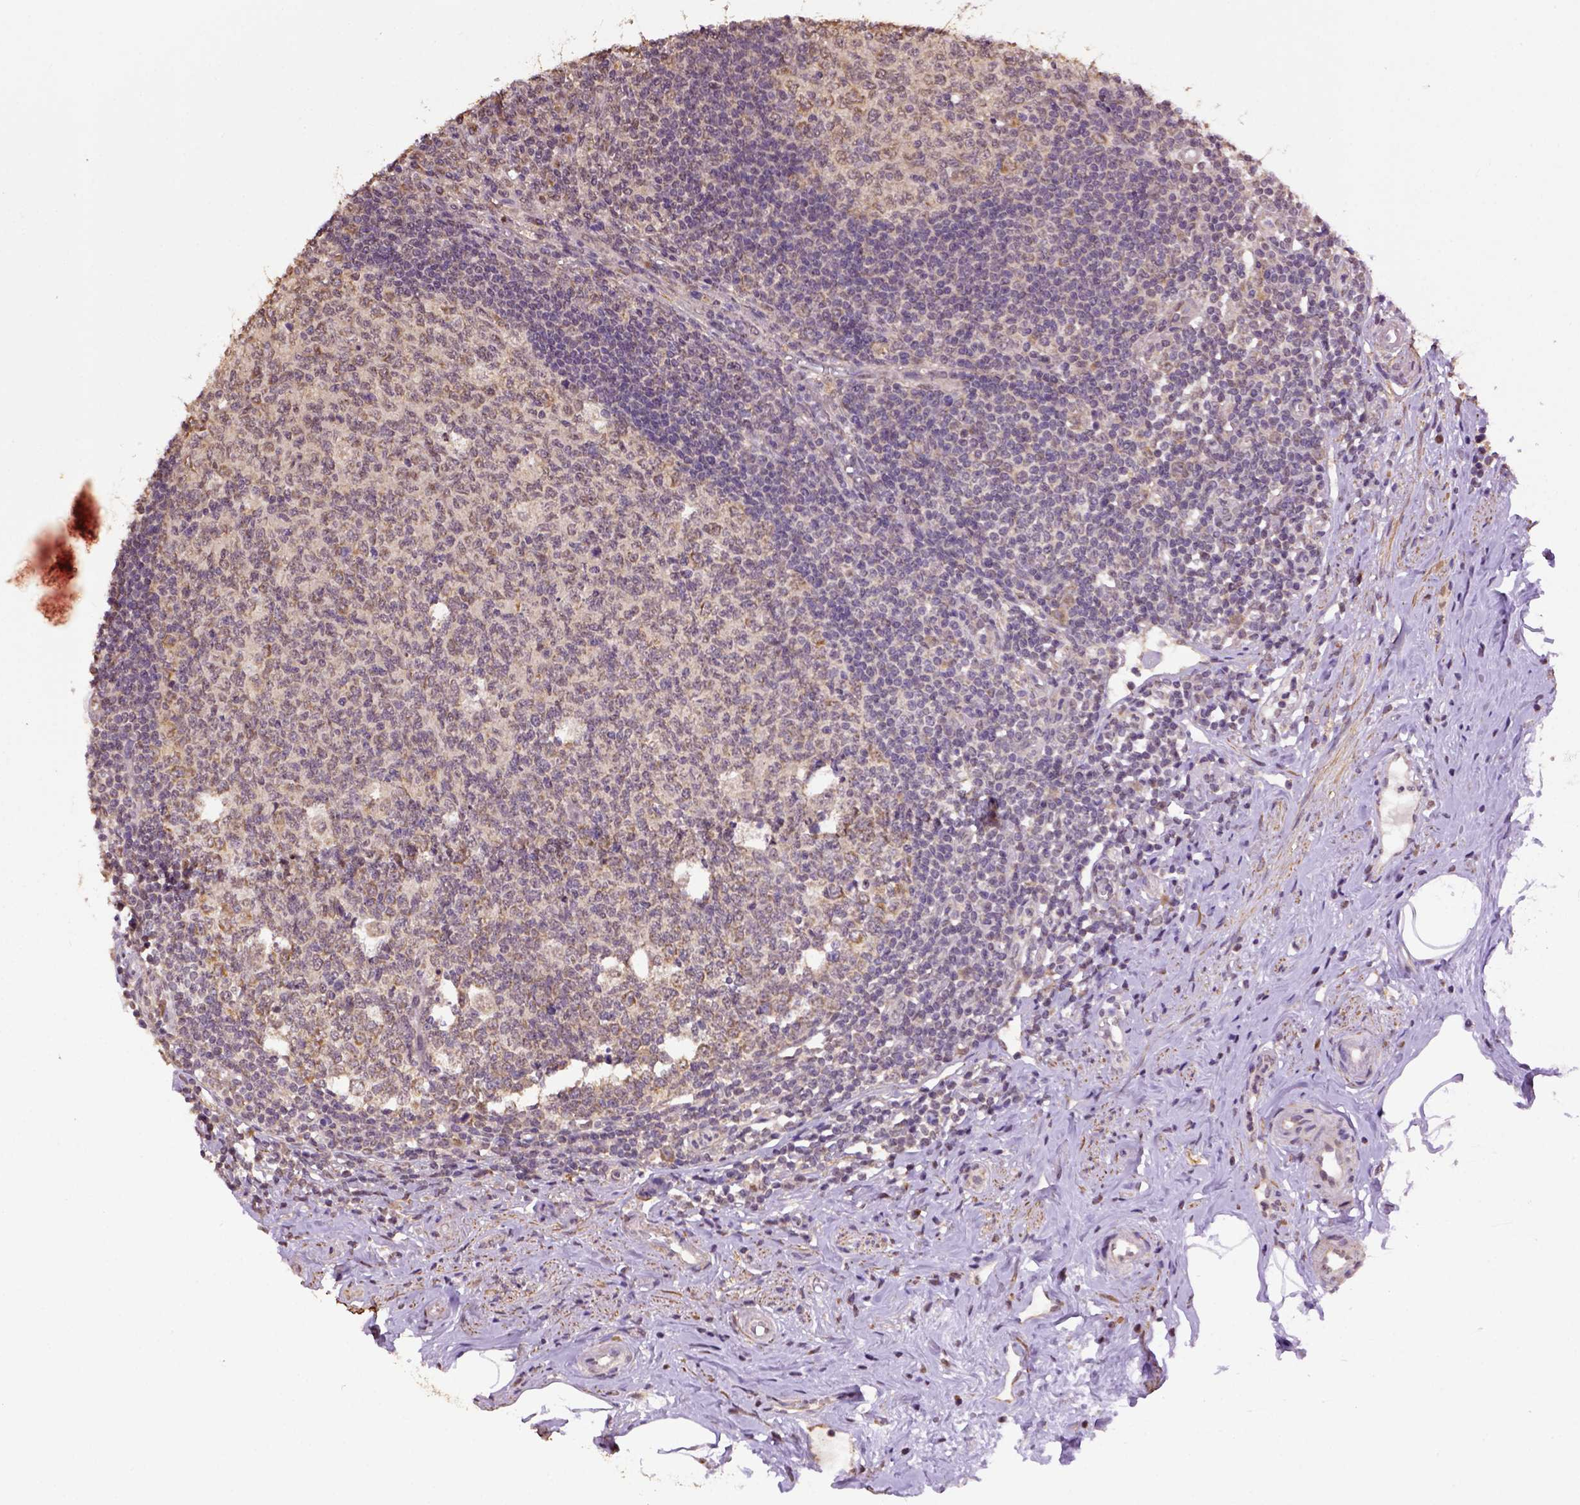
{"staining": {"intensity": "weak", "quantity": "<25%", "location": "cytoplasmic/membranous"}, "tissue": "appendix", "cell_type": "Glandular cells", "image_type": "normal", "snomed": [{"axis": "morphology", "description": "Normal tissue, NOS"}, {"axis": "morphology", "description": "Carcinoma, endometroid"}, {"axis": "topography", "description": "Appendix"}, {"axis": "topography", "description": "Colon"}], "caption": "DAB (3,3'-diaminobenzidine) immunohistochemical staining of normal appendix shows no significant staining in glandular cells.", "gene": "WDR17", "patient": {"sex": "female", "age": 60}}